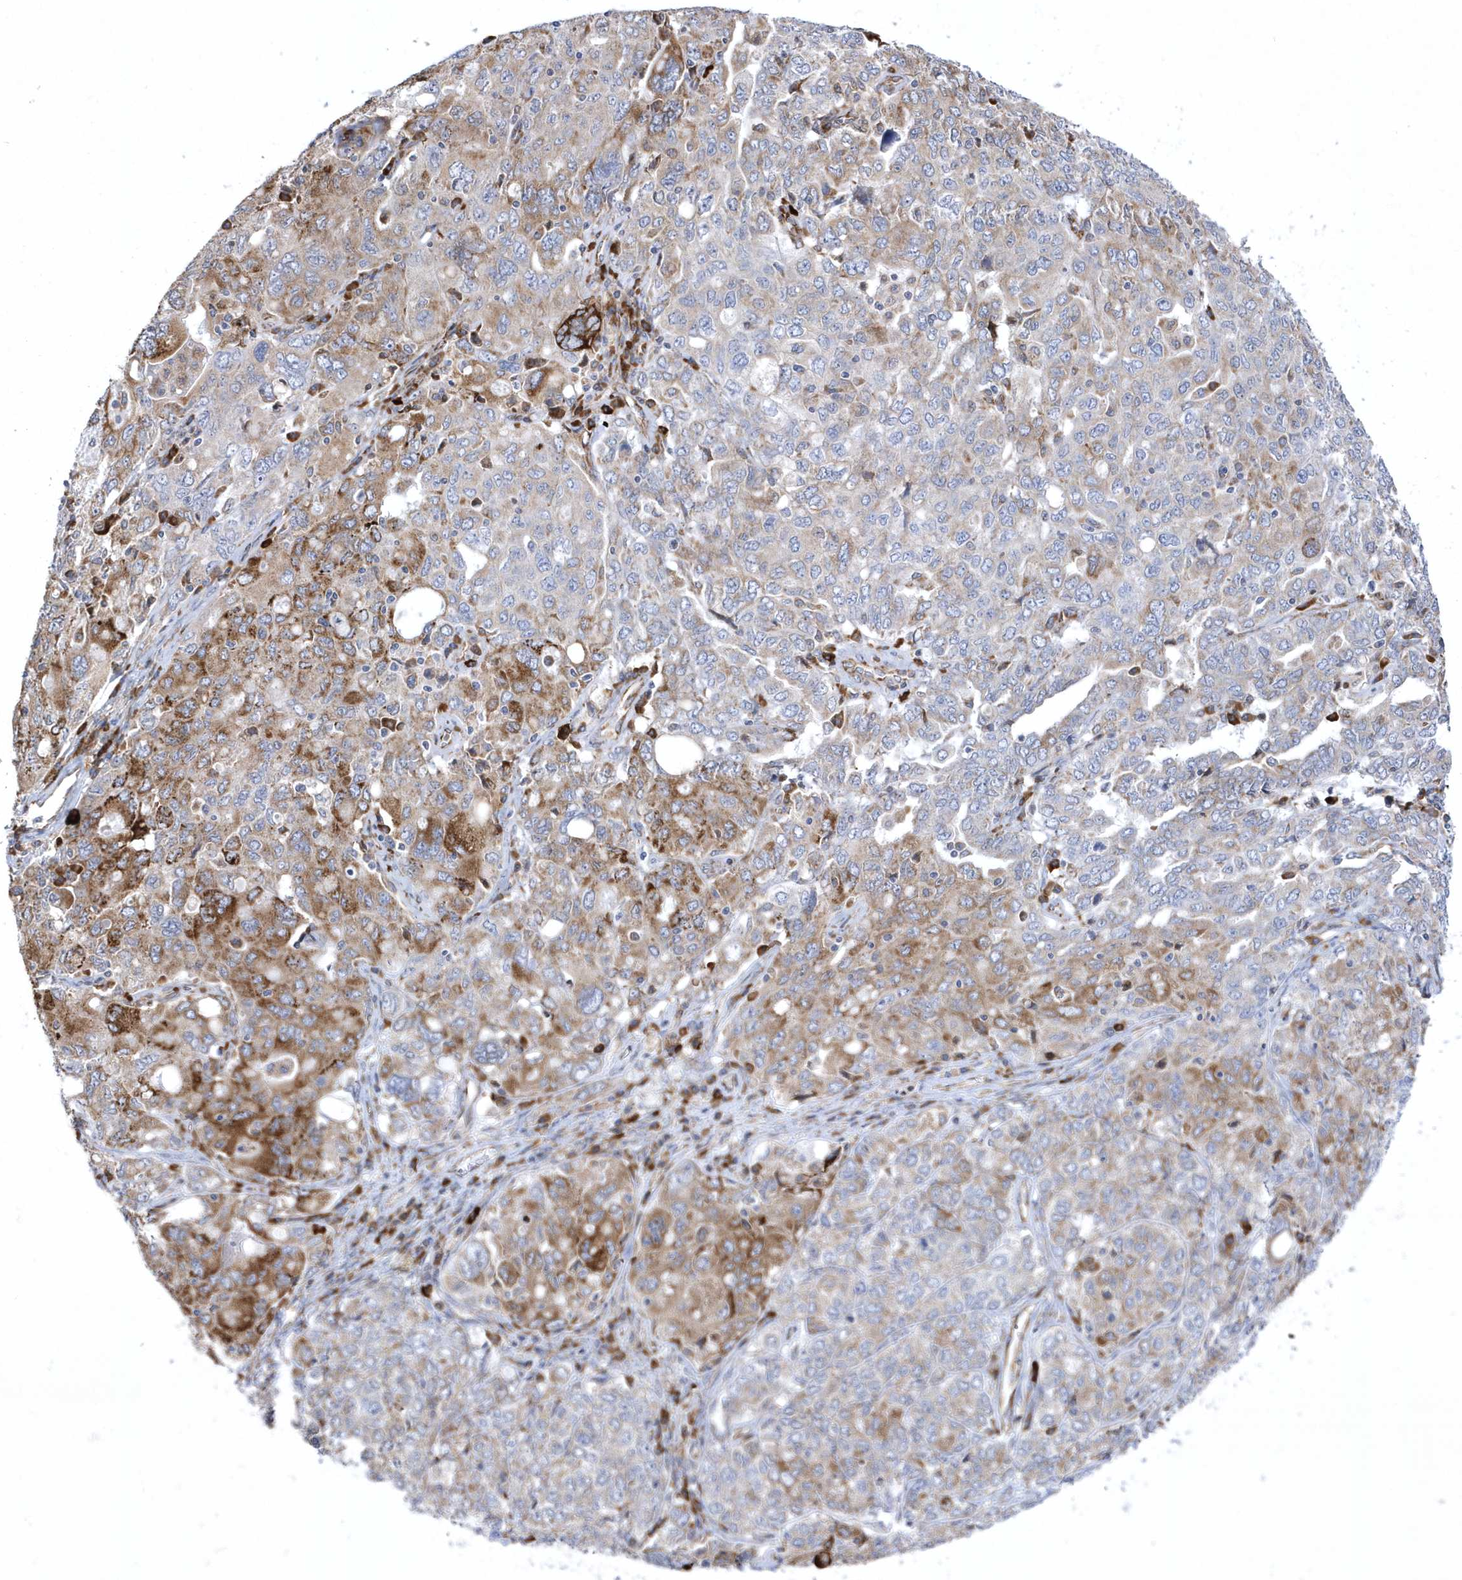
{"staining": {"intensity": "moderate", "quantity": "<25%", "location": "cytoplasmic/membranous"}, "tissue": "ovarian cancer", "cell_type": "Tumor cells", "image_type": "cancer", "snomed": [{"axis": "morphology", "description": "Carcinoma, endometroid"}, {"axis": "topography", "description": "Ovary"}], "caption": "A low amount of moderate cytoplasmic/membranous positivity is seen in about <25% of tumor cells in endometroid carcinoma (ovarian) tissue.", "gene": "MED31", "patient": {"sex": "female", "age": 62}}